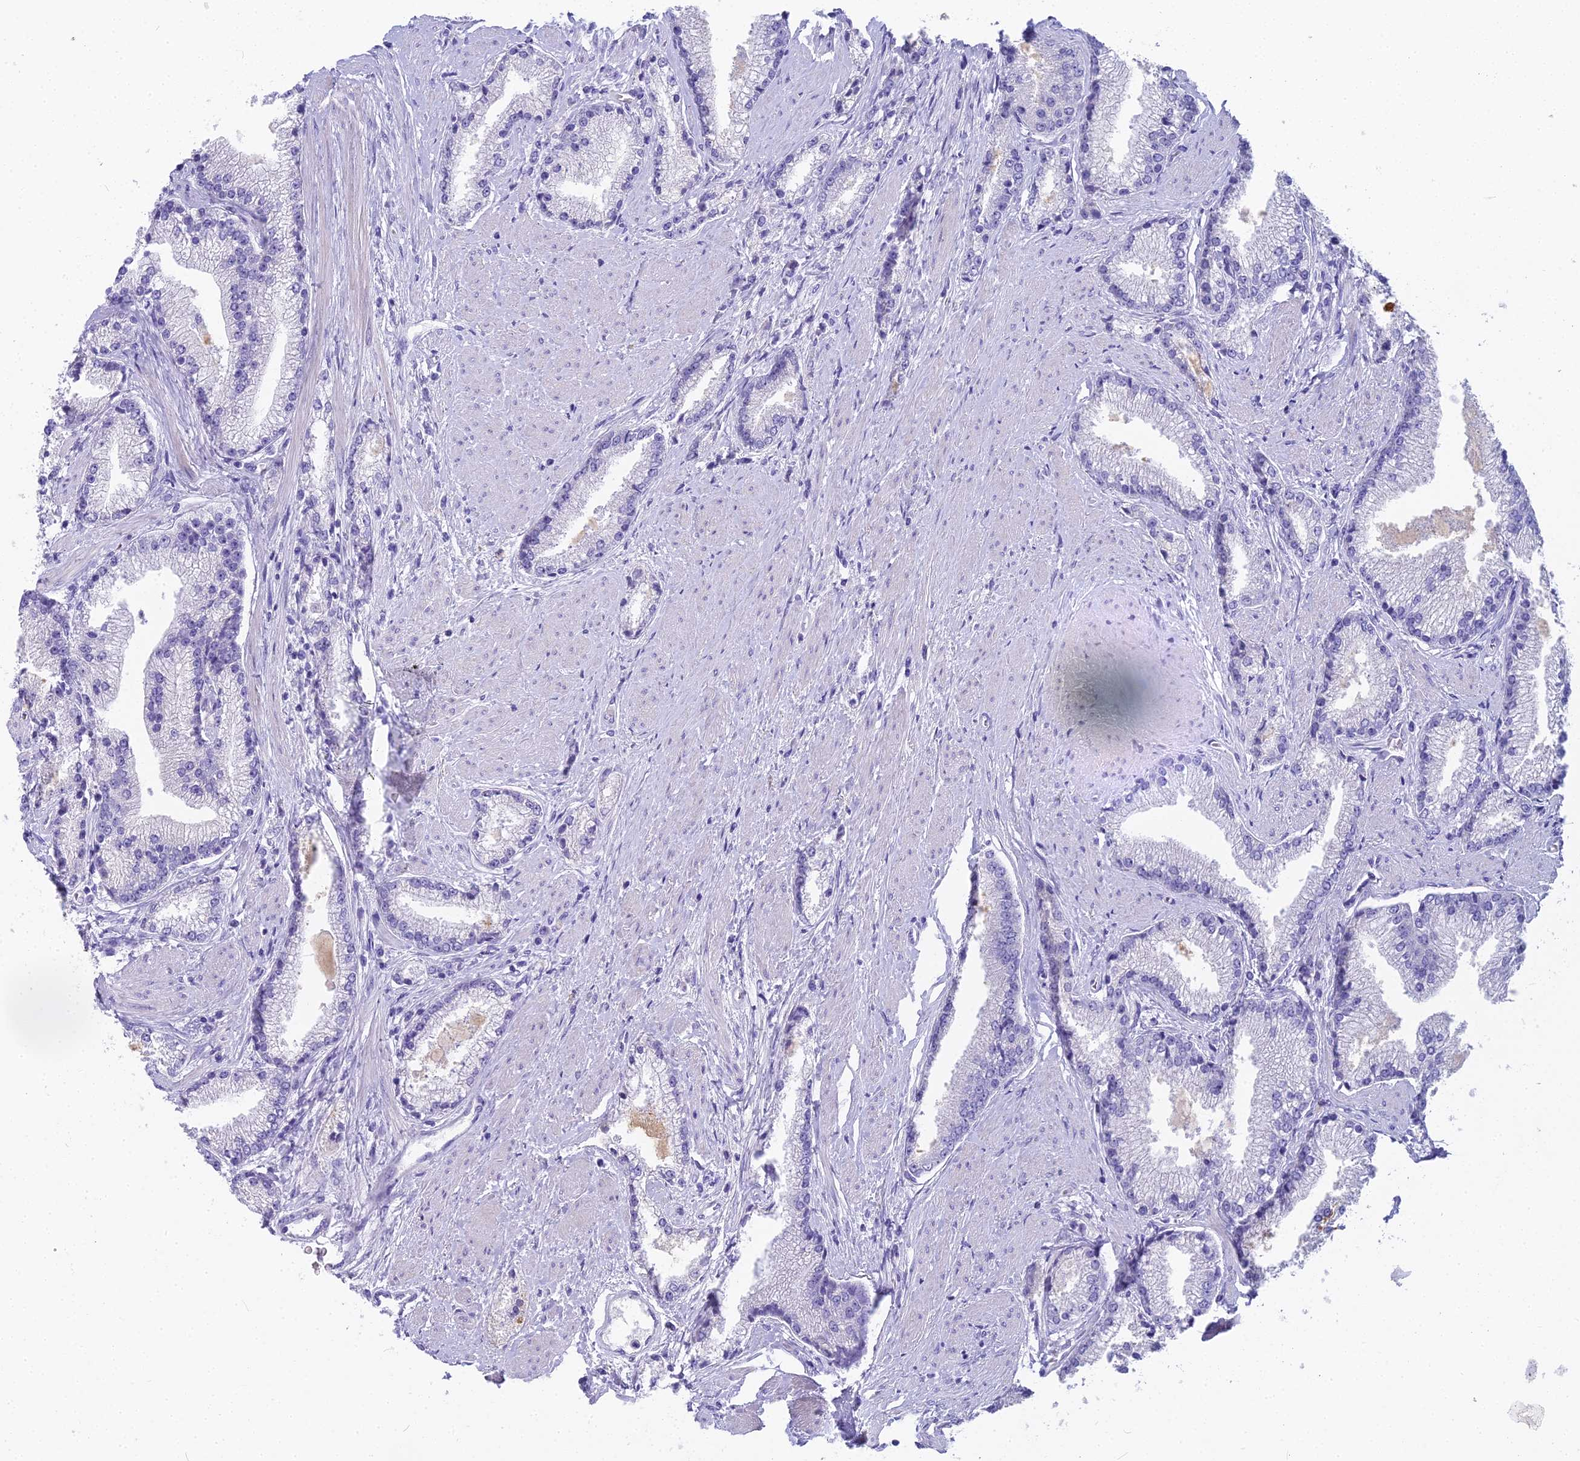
{"staining": {"intensity": "negative", "quantity": "none", "location": "none"}, "tissue": "prostate cancer", "cell_type": "Tumor cells", "image_type": "cancer", "snomed": [{"axis": "morphology", "description": "Adenocarcinoma, High grade"}, {"axis": "topography", "description": "Prostate"}], "caption": "The histopathology image reveals no significant staining in tumor cells of prostate cancer (adenocarcinoma (high-grade)).", "gene": "UNC80", "patient": {"sex": "male", "age": 67}}